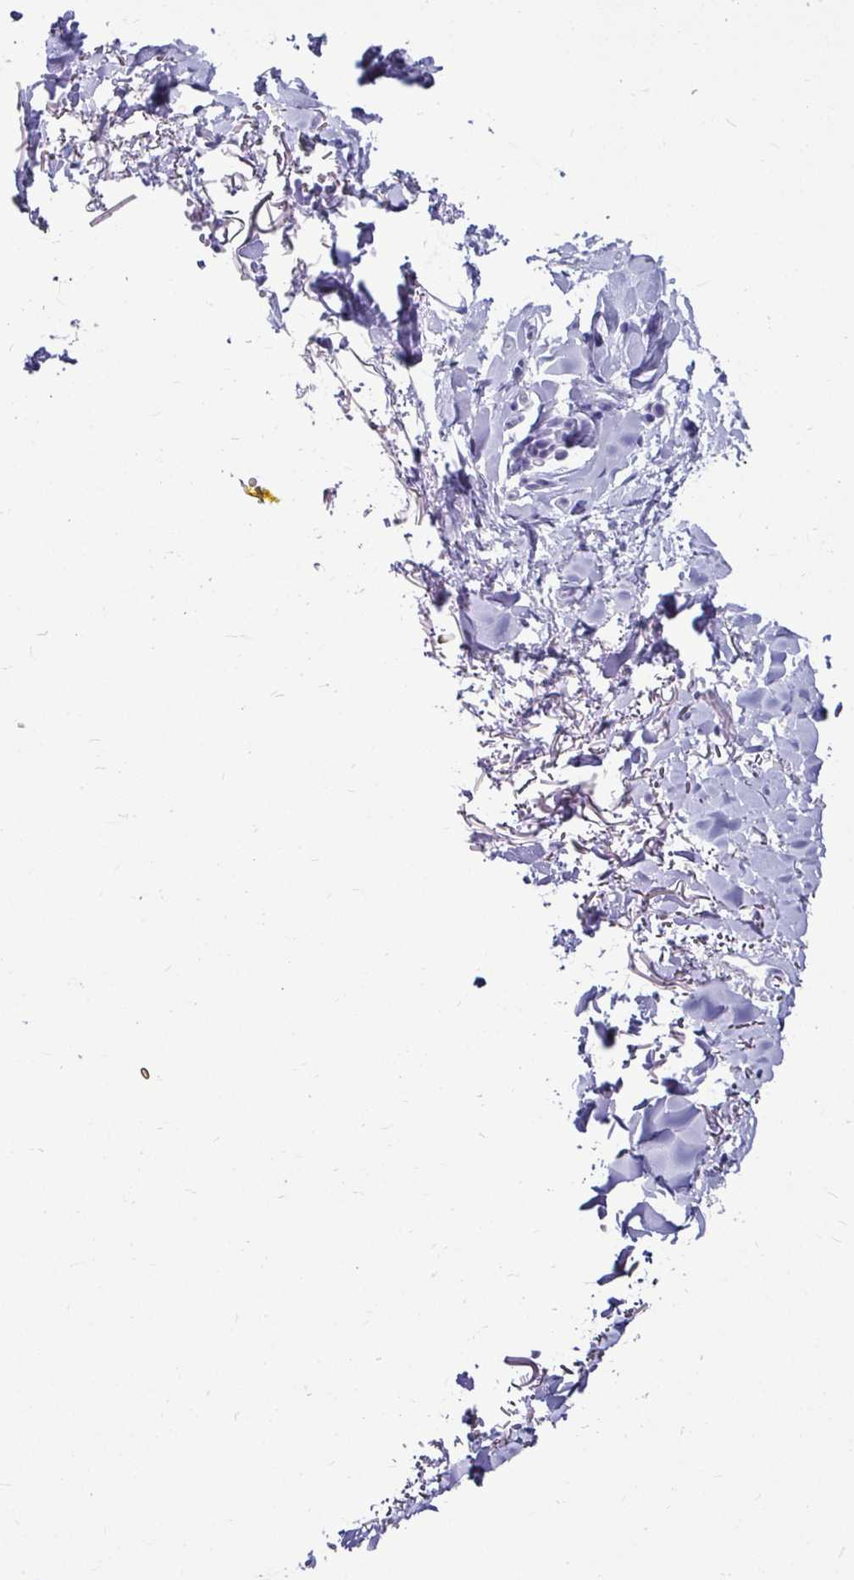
{"staining": {"intensity": "negative", "quantity": "none", "location": "none"}, "tissue": "skin cancer", "cell_type": "Tumor cells", "image_type": "cancer", "snomed": [{"axis": "morphology", "description": "Basal cell carcinoma"}, {"axis": "topography", "description": "Skin"}, {"axis": "topography", "description": "Skin of face"}], "caption": "Photomicrograph shows no protein expression in tumor cells of skin cancer tissue.", "gene": "CTSZ", "patient": {"sex": "female", "age": 90}}